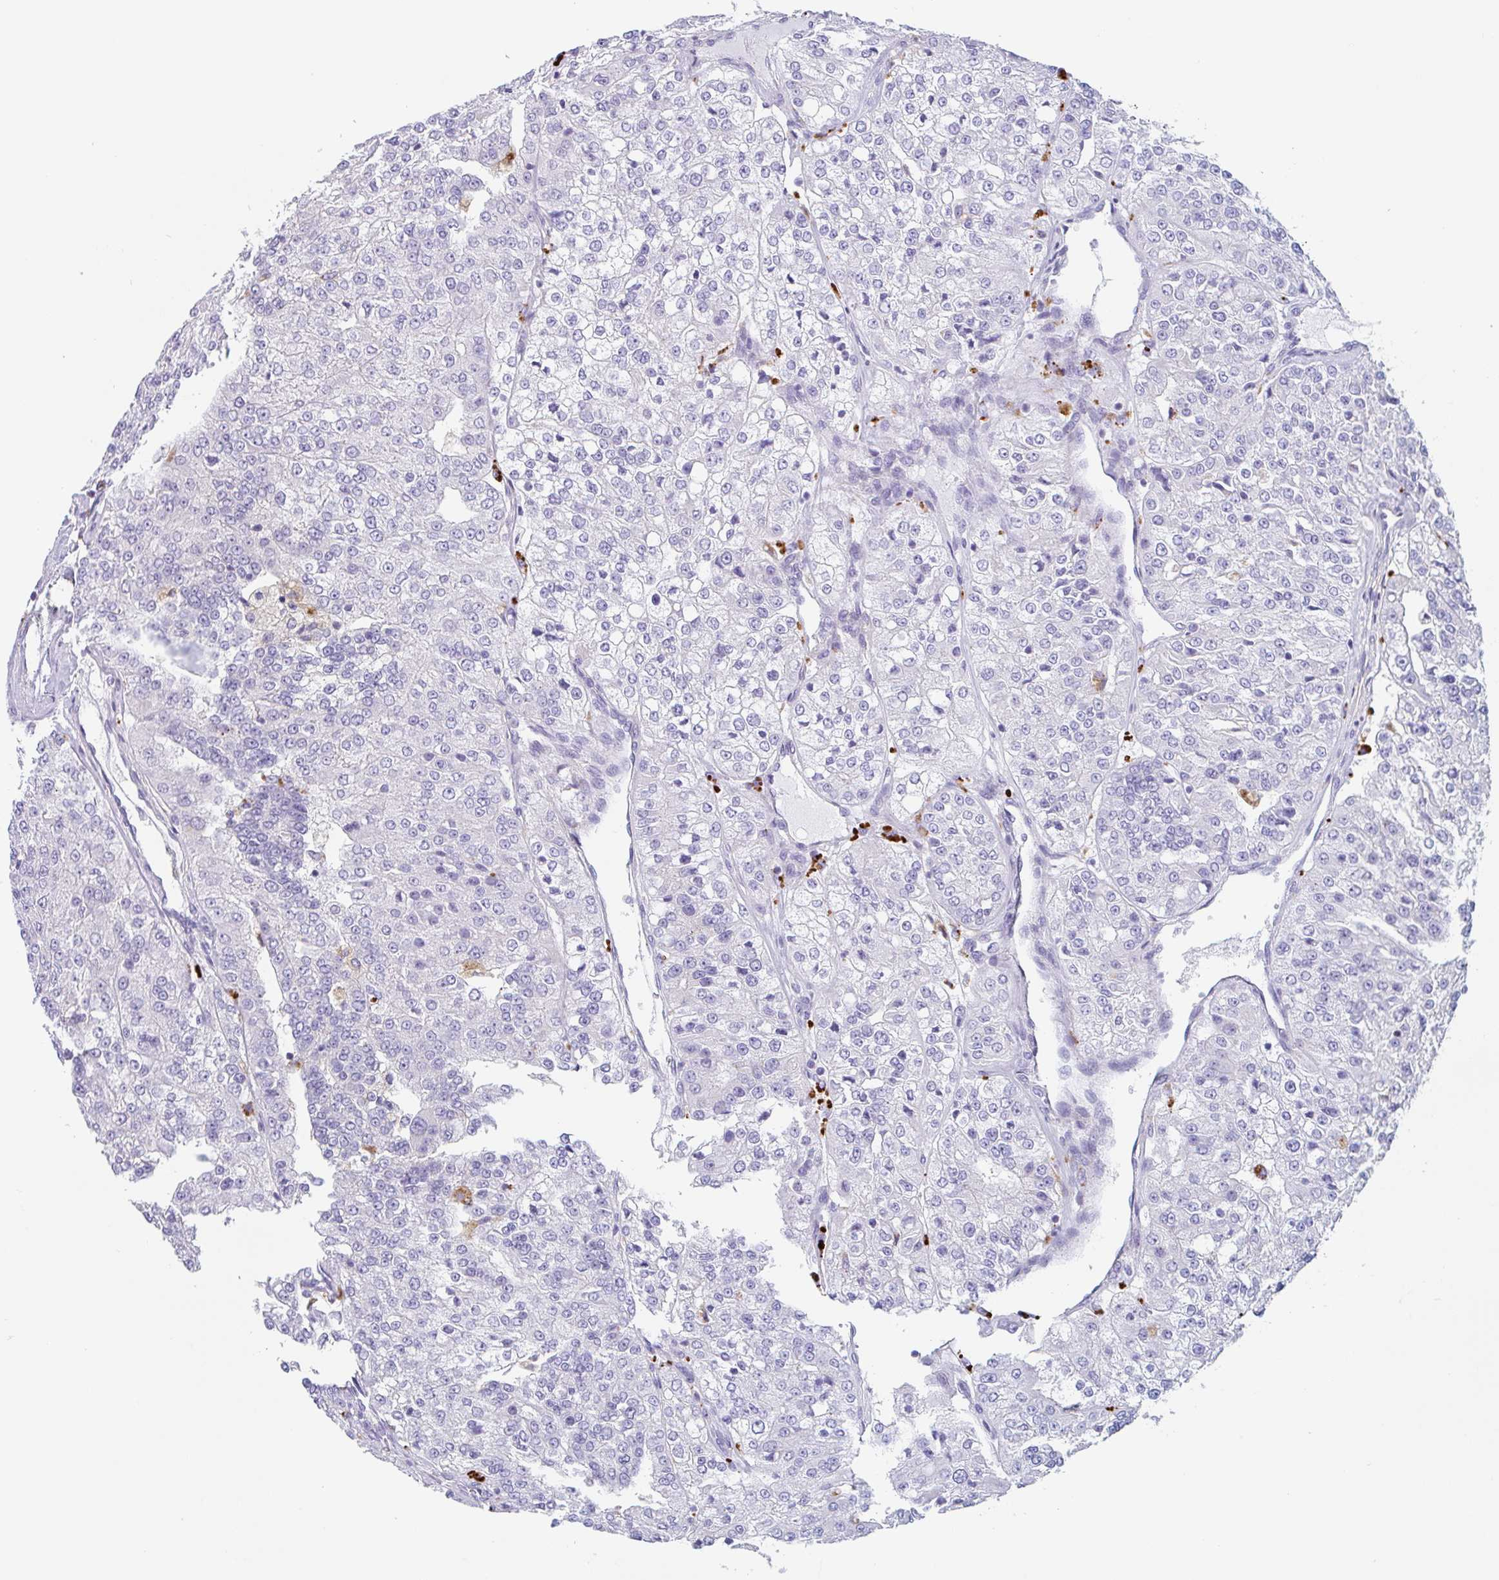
{"staining": {"intensity": "negative", "quantity": "none", "location": "none"}, "tissue": "renal cancer", "cell_type": "Tumor cells", "image_type": "cancer", "snomed": [{"axis": "morphology", "description": "Adenocarcinoma, NOS"}, {"axis": "topography", "description": "Kidney"}], "caption": "A histopathology image of human adenocarcinoma (renal) is negative for staining in tumor cells.", "gene": "LENG9", "patient": {"sex": "female", "age": 63}}